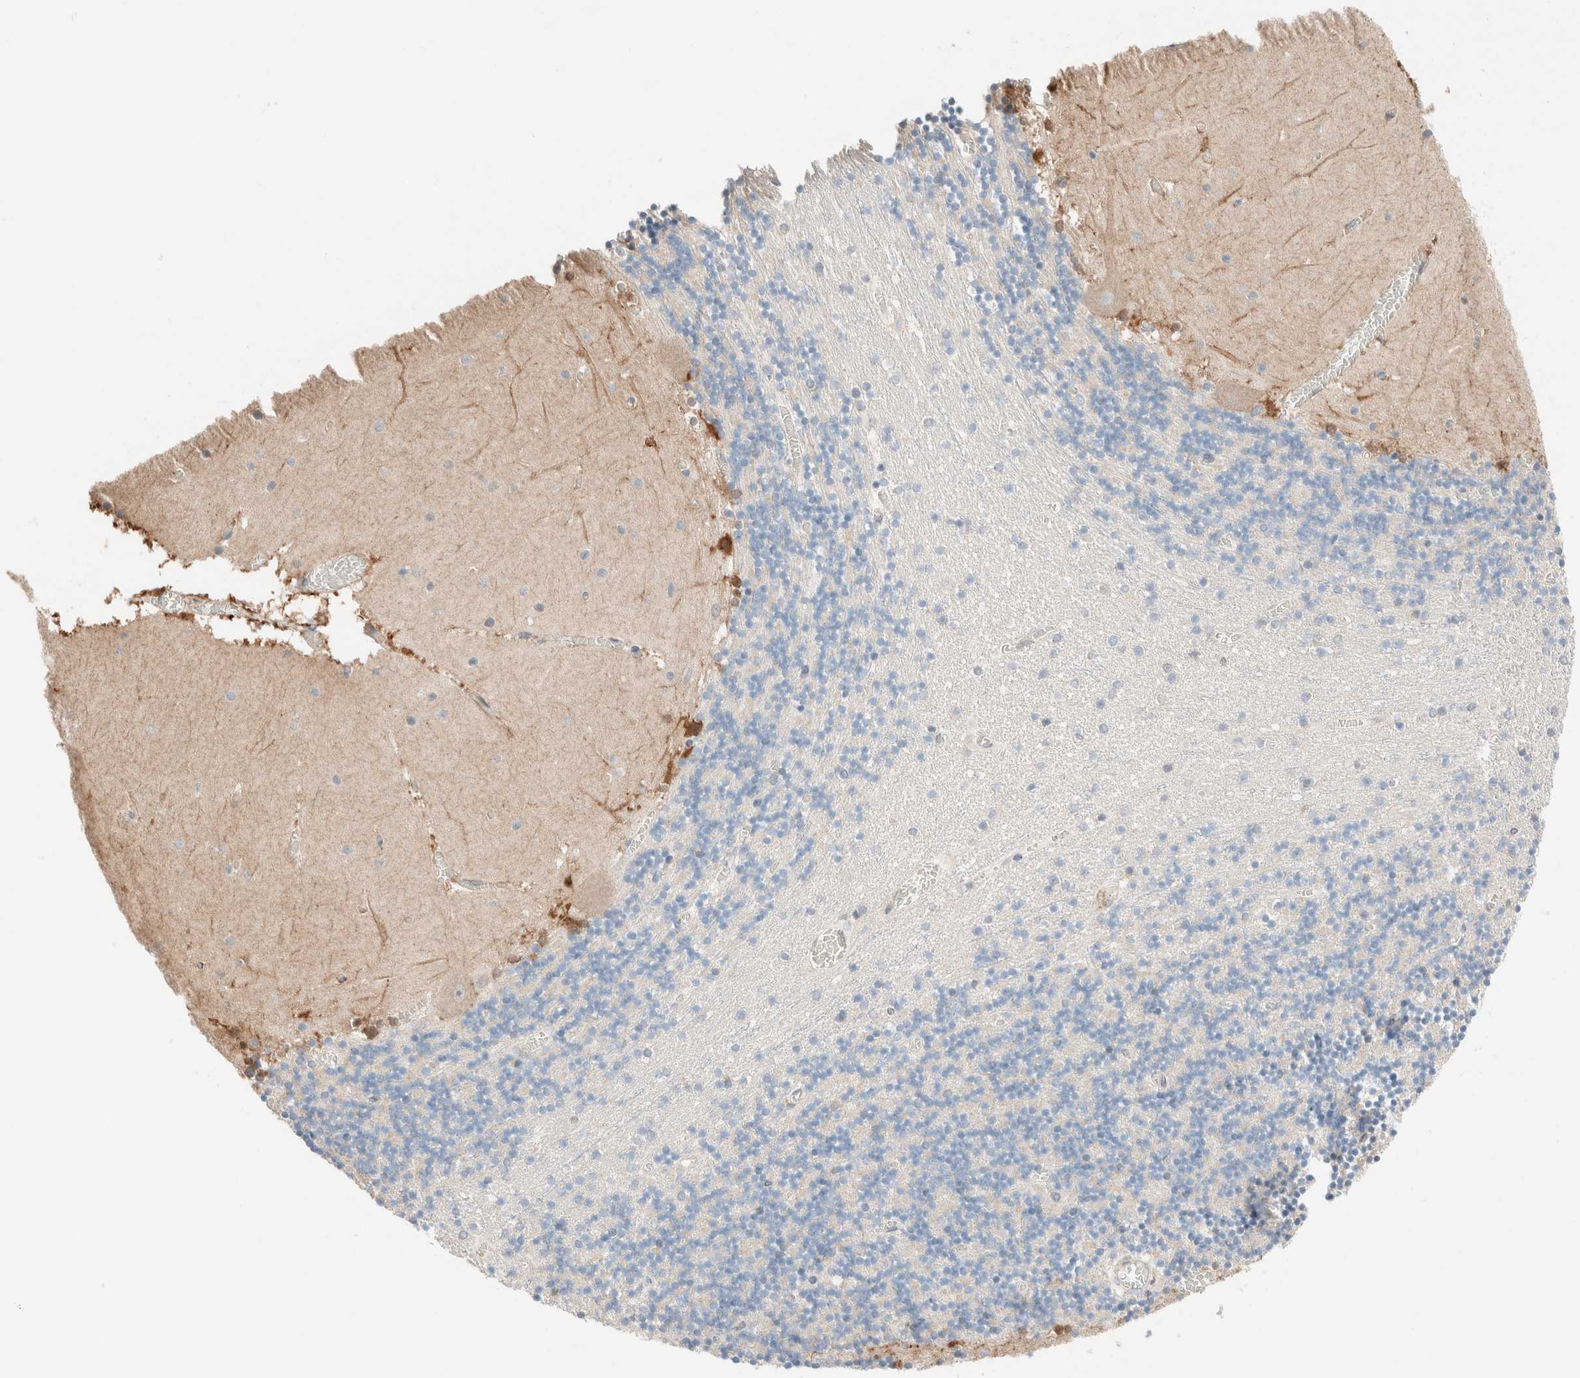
{"staining": {"intensity": "negative", "quantity": "none", "location": "none"}, "tissue": "cerebellum", "cell_type": "Cells in granular layer", "image_type": "normal", "snomed": [{"axis": "morphology", "description": "Normal tissue, NOS"}, {"axis": "topography", "description": "Cerebellum"}], "caption": "Micrograph shows no protein positivity in cells in granular layer of benign cerebellum.", "gene": "PCM1", "patient": {"sex": "female", "age": 28}}